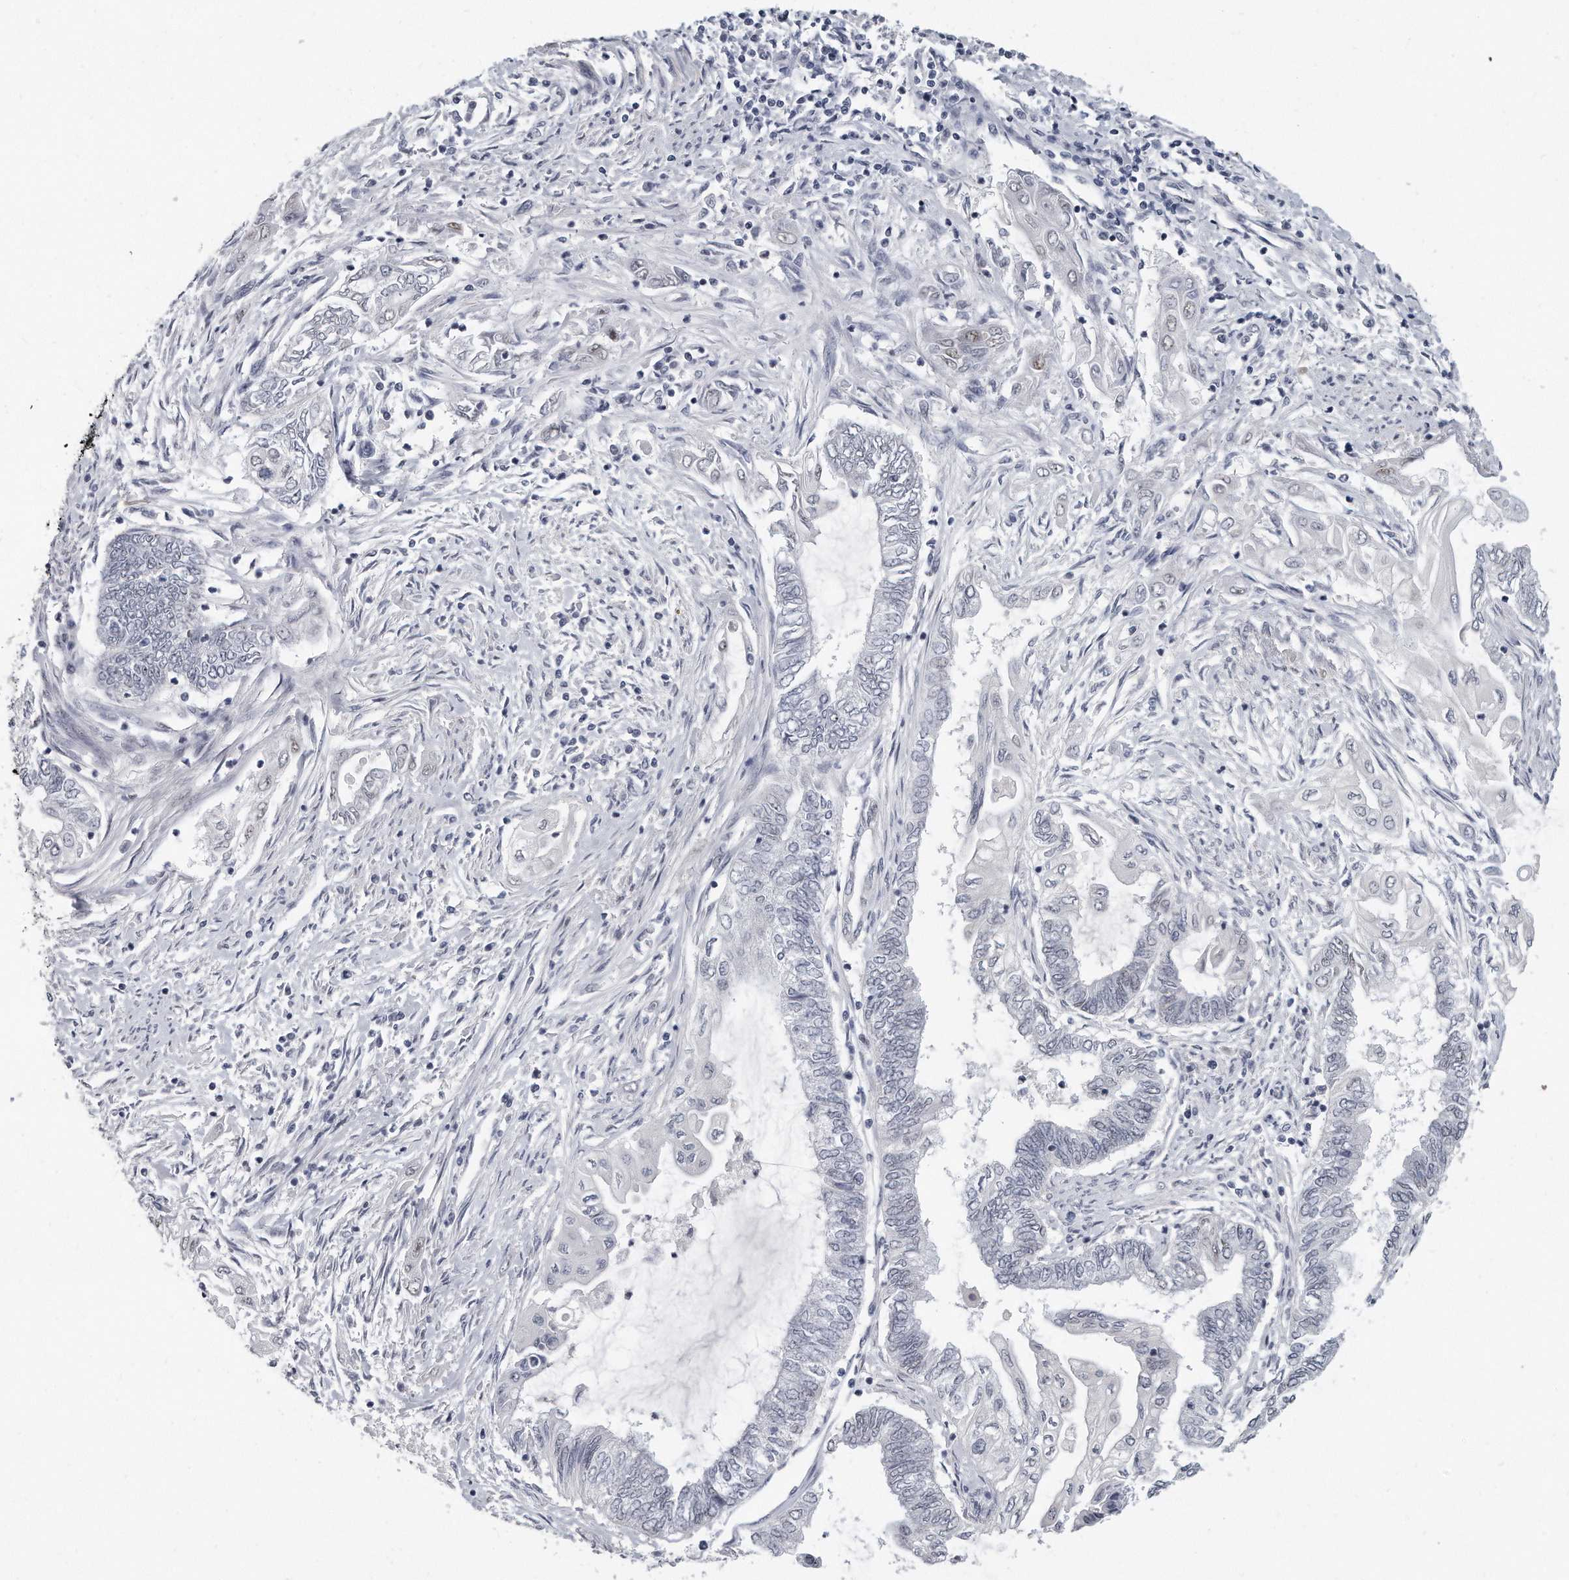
{"staining": {"intensity": "negative", "quantity": "none", "location": "none"}, "tissue": "endometrial cancer", "cell_type": "Tumor cells", "image_type": "cancer", "snomed": [{"axis": "morphology", "description": "Adenocarcinoma, NOS"}, {"axis": "topography", "description": "Uterus"}, {"axis": "topography", "description": "Endometrium"}], "caption": "An immunohistochemistry histopathology image of adenocarcinoma (endometrial) is shown. There is no staining in tumor cells of adenocarcinoma (endometrial).", "gene": "TFCP2L1", "patient": {"sex": "female", "age": 70}}